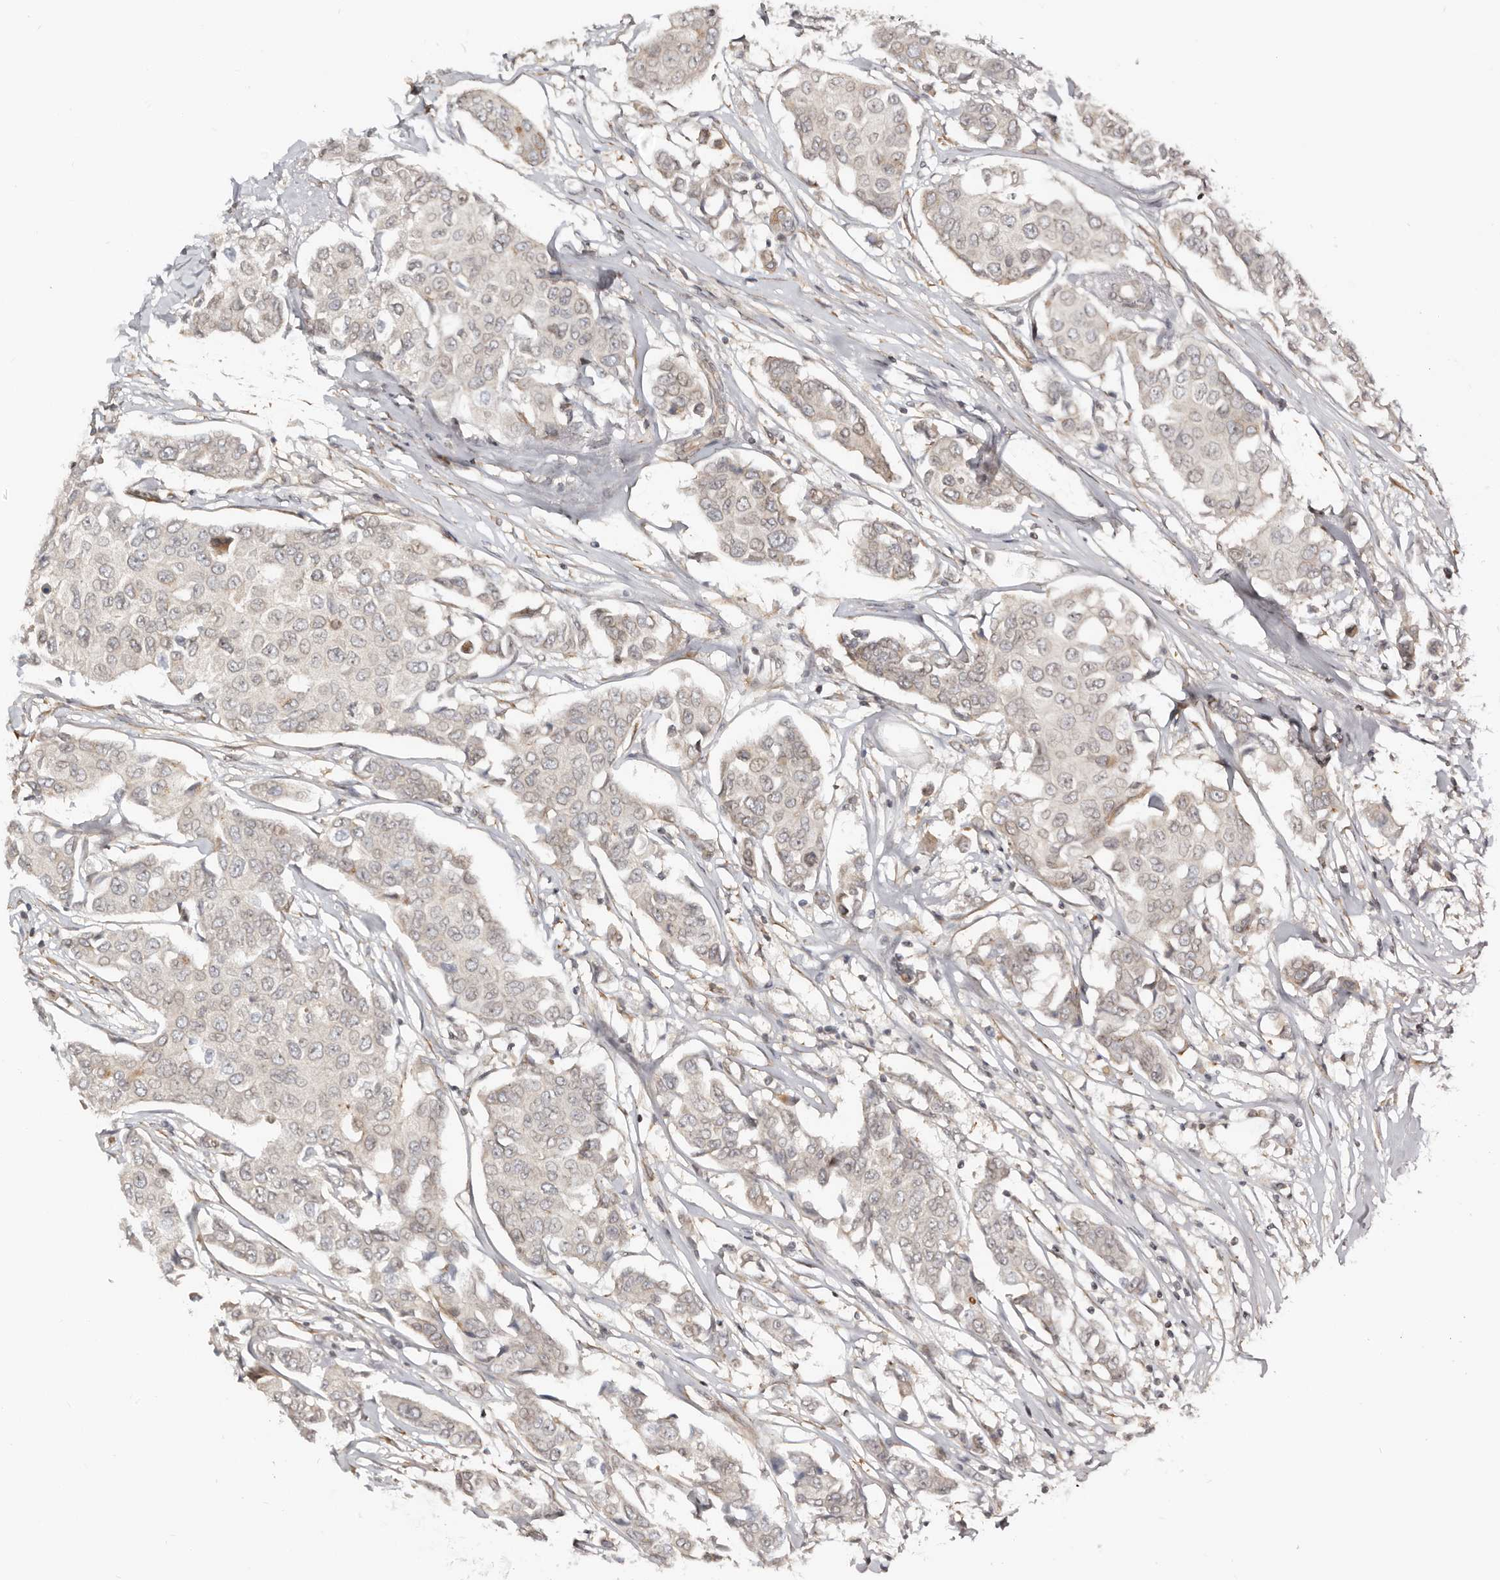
{"staining": {"intensity": "negative", "quantity": "none", "location": "none"}, "tissue": "breast cancer", "cell_type": "Tumor cells", "image_type": "cancer", "snomed": [{"axis": "morphology", "description": "Duct carcinoma"}, {"axis": "topography", "description": "Breast"}], "caption": "The IHC image has no significant staining in tumor cells of breast cancer (intraductal carcinoma) tissue. (DAB (3,3'-diaminobenzidine) immunohistochemistry (IHC) visualized using brightfield microscopy, high magnification).", "gene": "NUP153", "patient": {"sex": "female", "age": 80}}